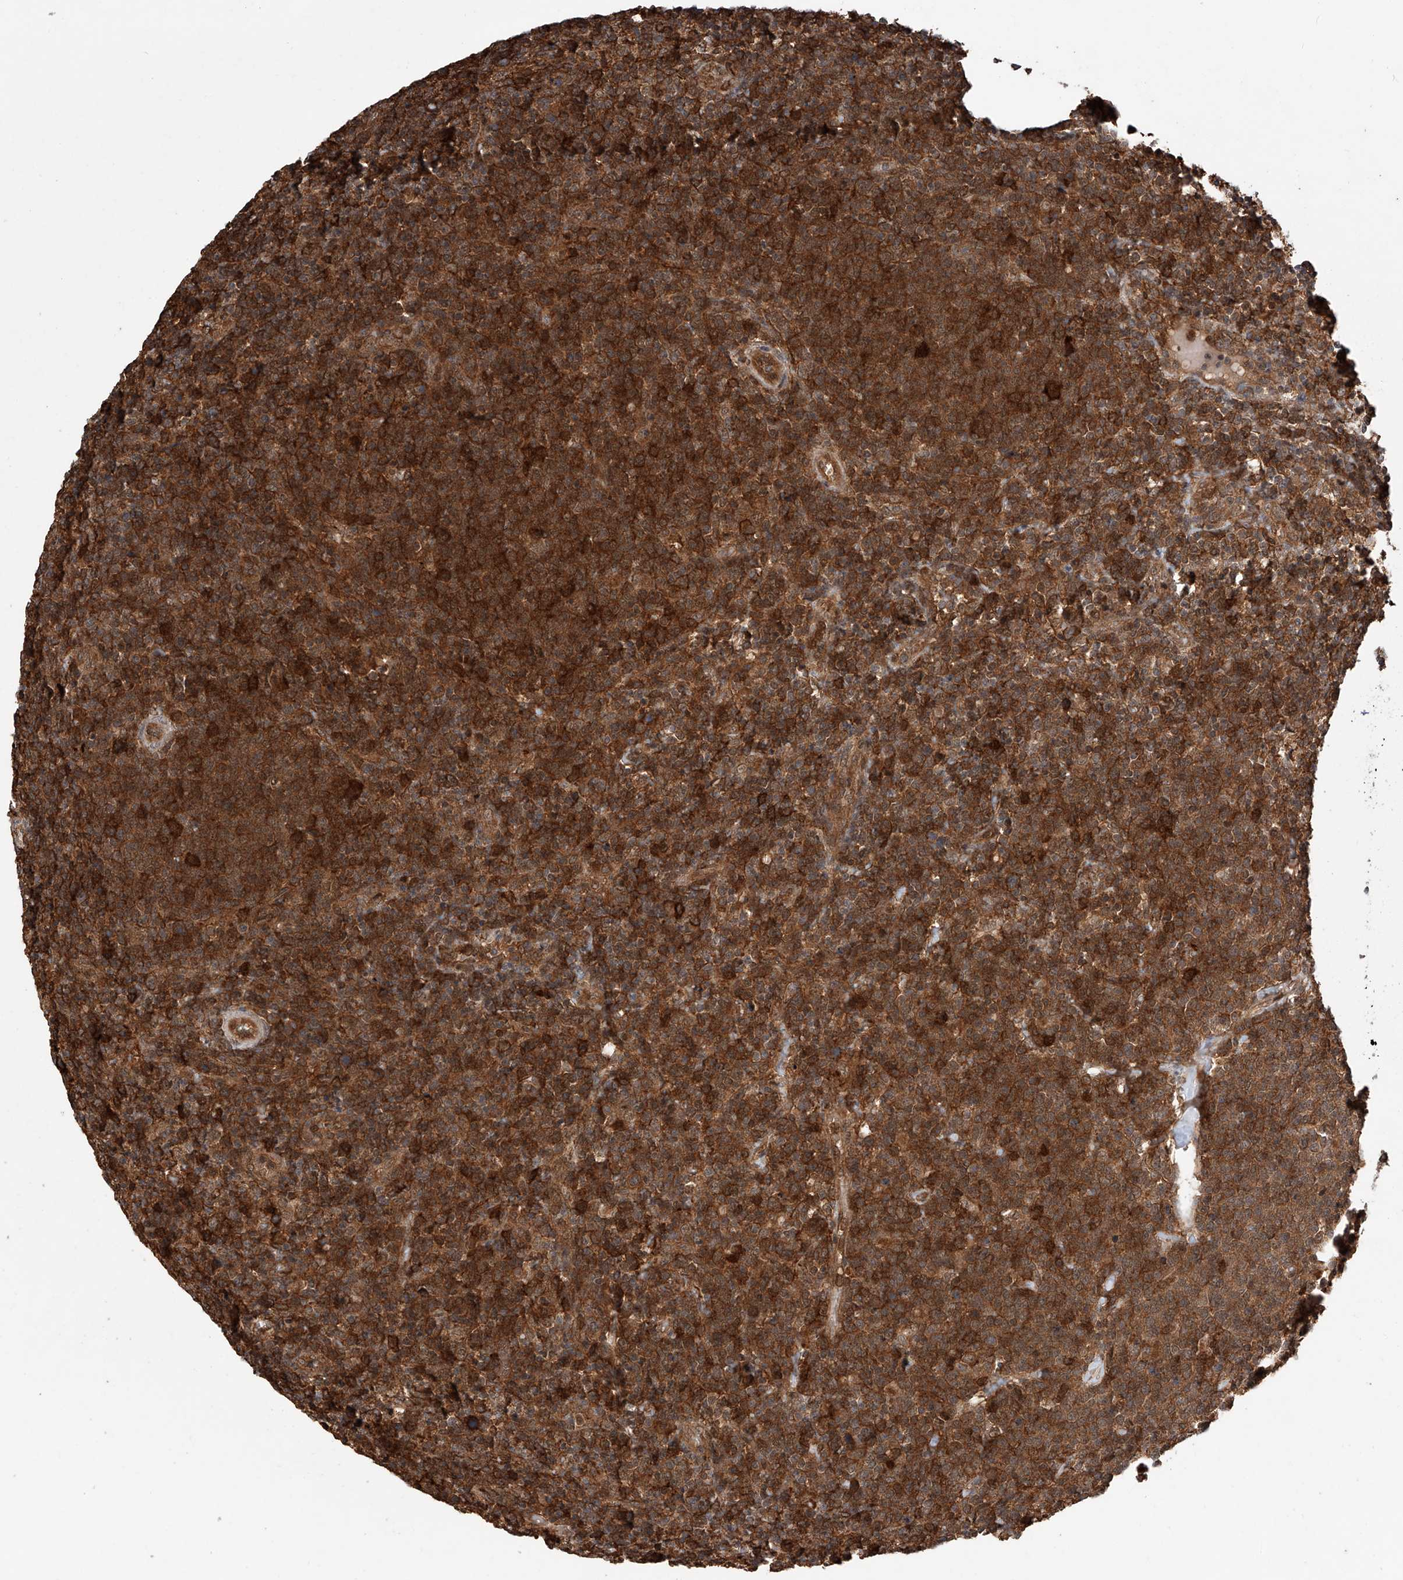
{"staining": {"intensity": "strong", "quantity": ">75%", "location": "cytoplasmic/membranous"}, "tissue": "lymphoma", "cell_type": "Tumor cells", "image_type": "cancer", "snomed": [{"axis": "morphology", "description": "Malignant lymphoma, non-Hodgkin's type, High grade"}, {"axis": "topography", "description": "Lymph node"}], "caption": "Strong cytoplasmic/membranous expression for a protein is seen in approximately >75% of tumor cells of high-grade malignant lymphoma, non-Hodgkin's type using immunohistochemistry.", "gene": "RILPL2", "patient": {"sex": "male", "age": 61}}